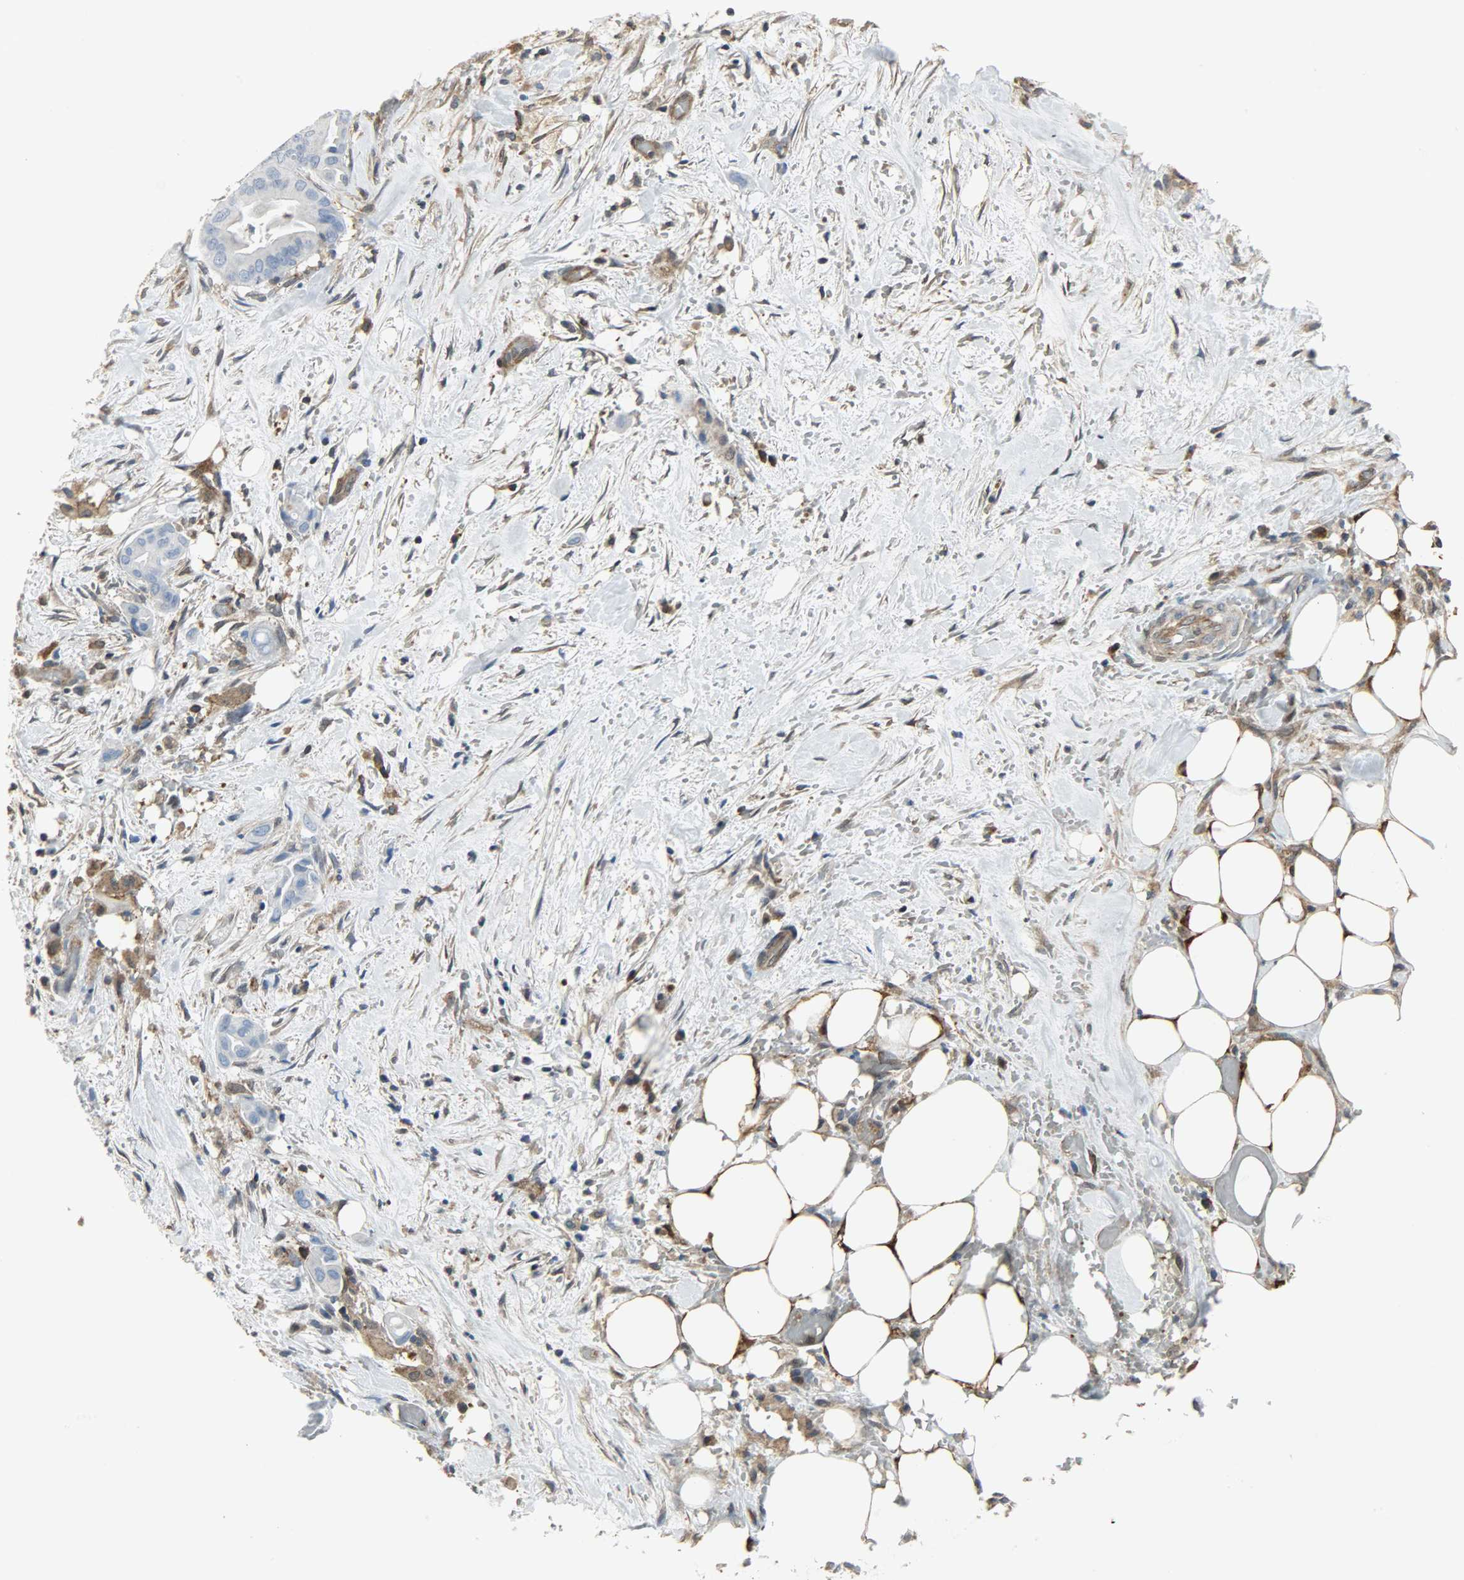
{"staining": {"intensity": "negative", "quantity": "none", "location": "none"}, "tissue": "liver cancer", "cell_type": "Tumor cells", "image_type": "cancer", "snomed": [{"axis": "morphology", "description": "Cholangiocarcinoma"}, {"axis": "topography", "description": "Liver"}], "caption": "This is an IHC image of human cholangiocarcinoma (liver). There is no expression in tumor cells.", "gene": "LDHB", "patient": {"sex": "female", "age": 68}}